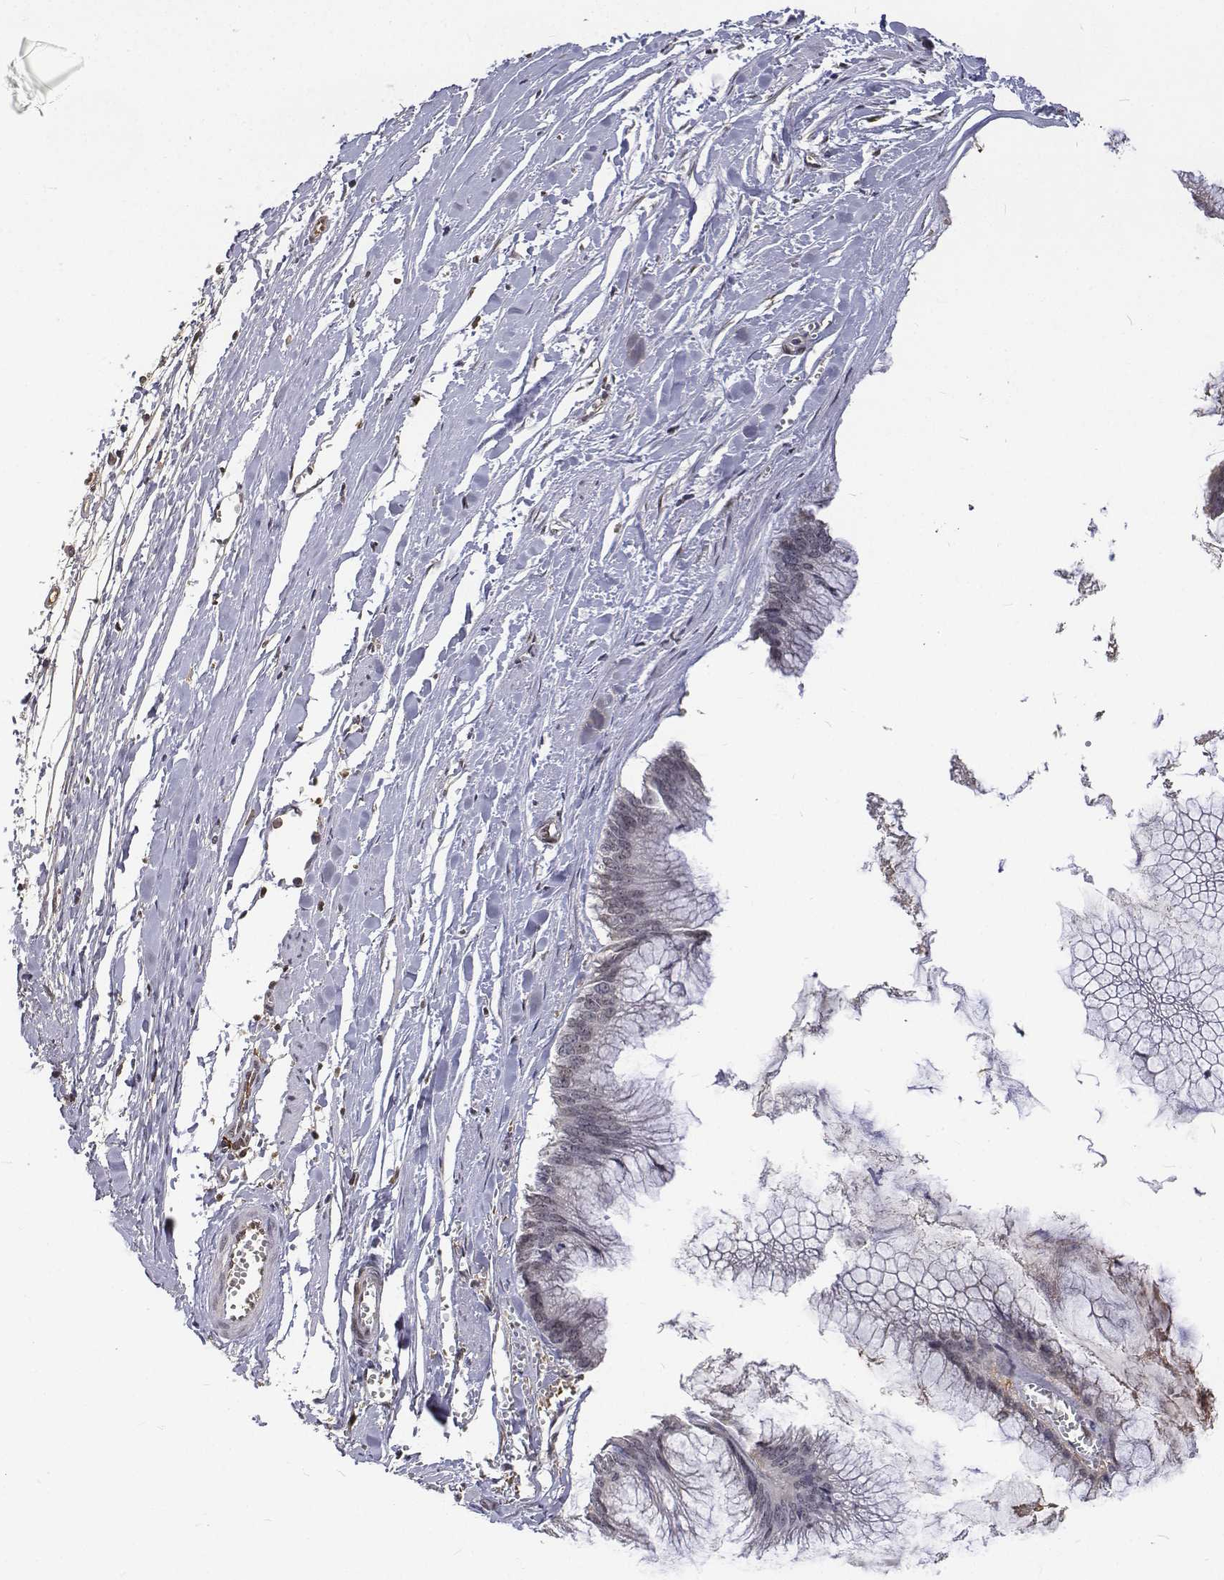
{"staining": {"intensity": "negative", "quantity": "none", "location": "none"}, "tissue": "ovarian cancer", "cell_type": "Tumor cells", "image_type": "cancer", "snomed": [{"axis": "morphology", "description": "Cystadenocarcinoma, mucinous, NOS"}, {"axis": "topography", "description": "Ovary"}], "caption": "A histopathology image of mucinous cystadenocarcinoma (ovarian) stained for a protein exhibits no brown staining in tumor cells.", "gene": "ATRX", "patient": {"sex": "female", "age": 44}}